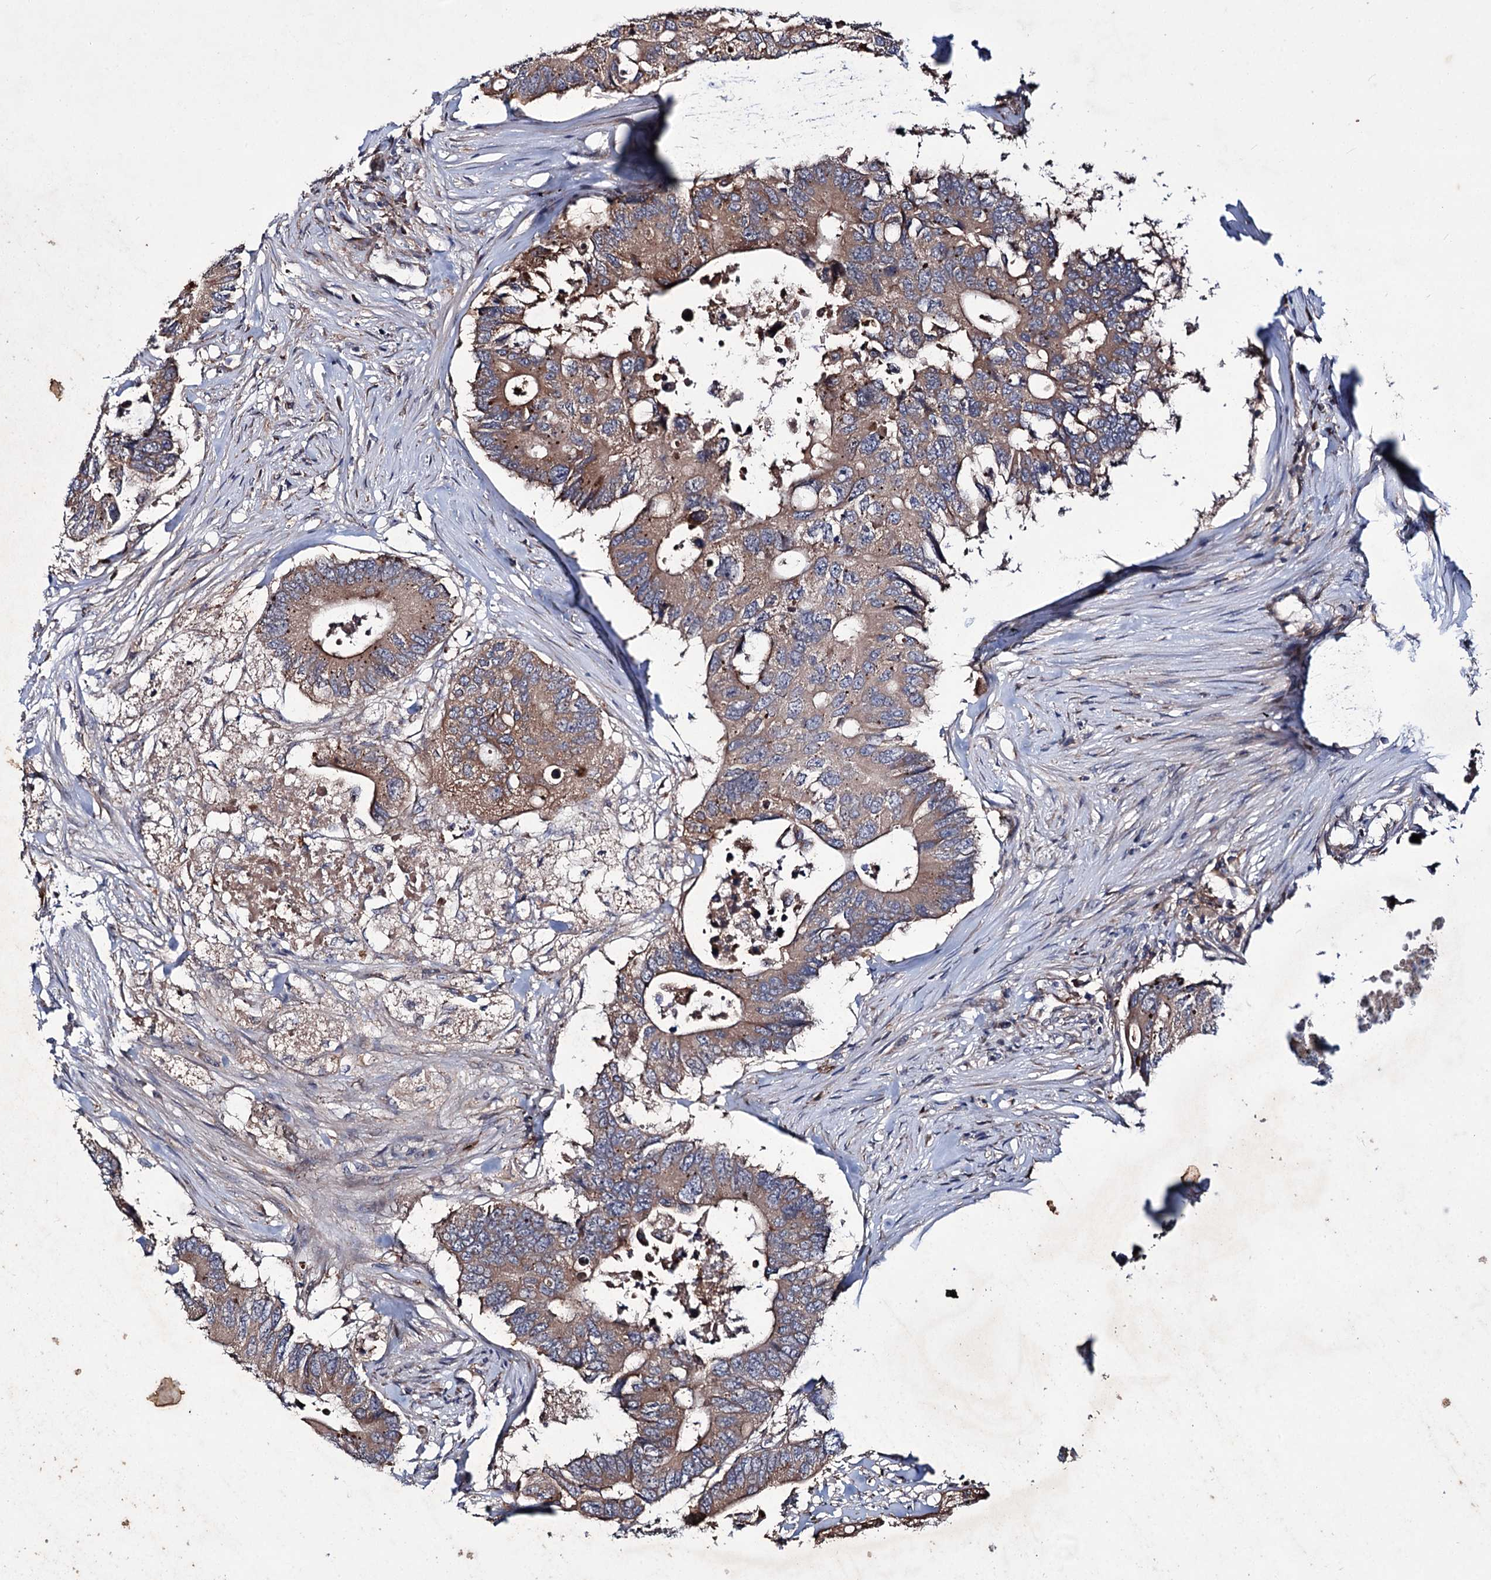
{"staining": {"intensity": "weak", "quantity": ">75%", "location": "cytoplasmic/membranous"}, "tissue": "colorectal cancer", "cell_type": "Tumor cells", "image_type": "cancer", "snomed": [{"axis": "morphology", "description": "Adenocarcinoma, NOS"}, {"axis": "topography", "description": "Colon"}], "caption": "Human colorectal adenocarcinoma stained with a brown dye reveals weak cytoplasmic/membranous positive positivity in about >75% of tumor cells.", "gene": "PTPN3", "patient": {"sex": "male", "age": 71}}